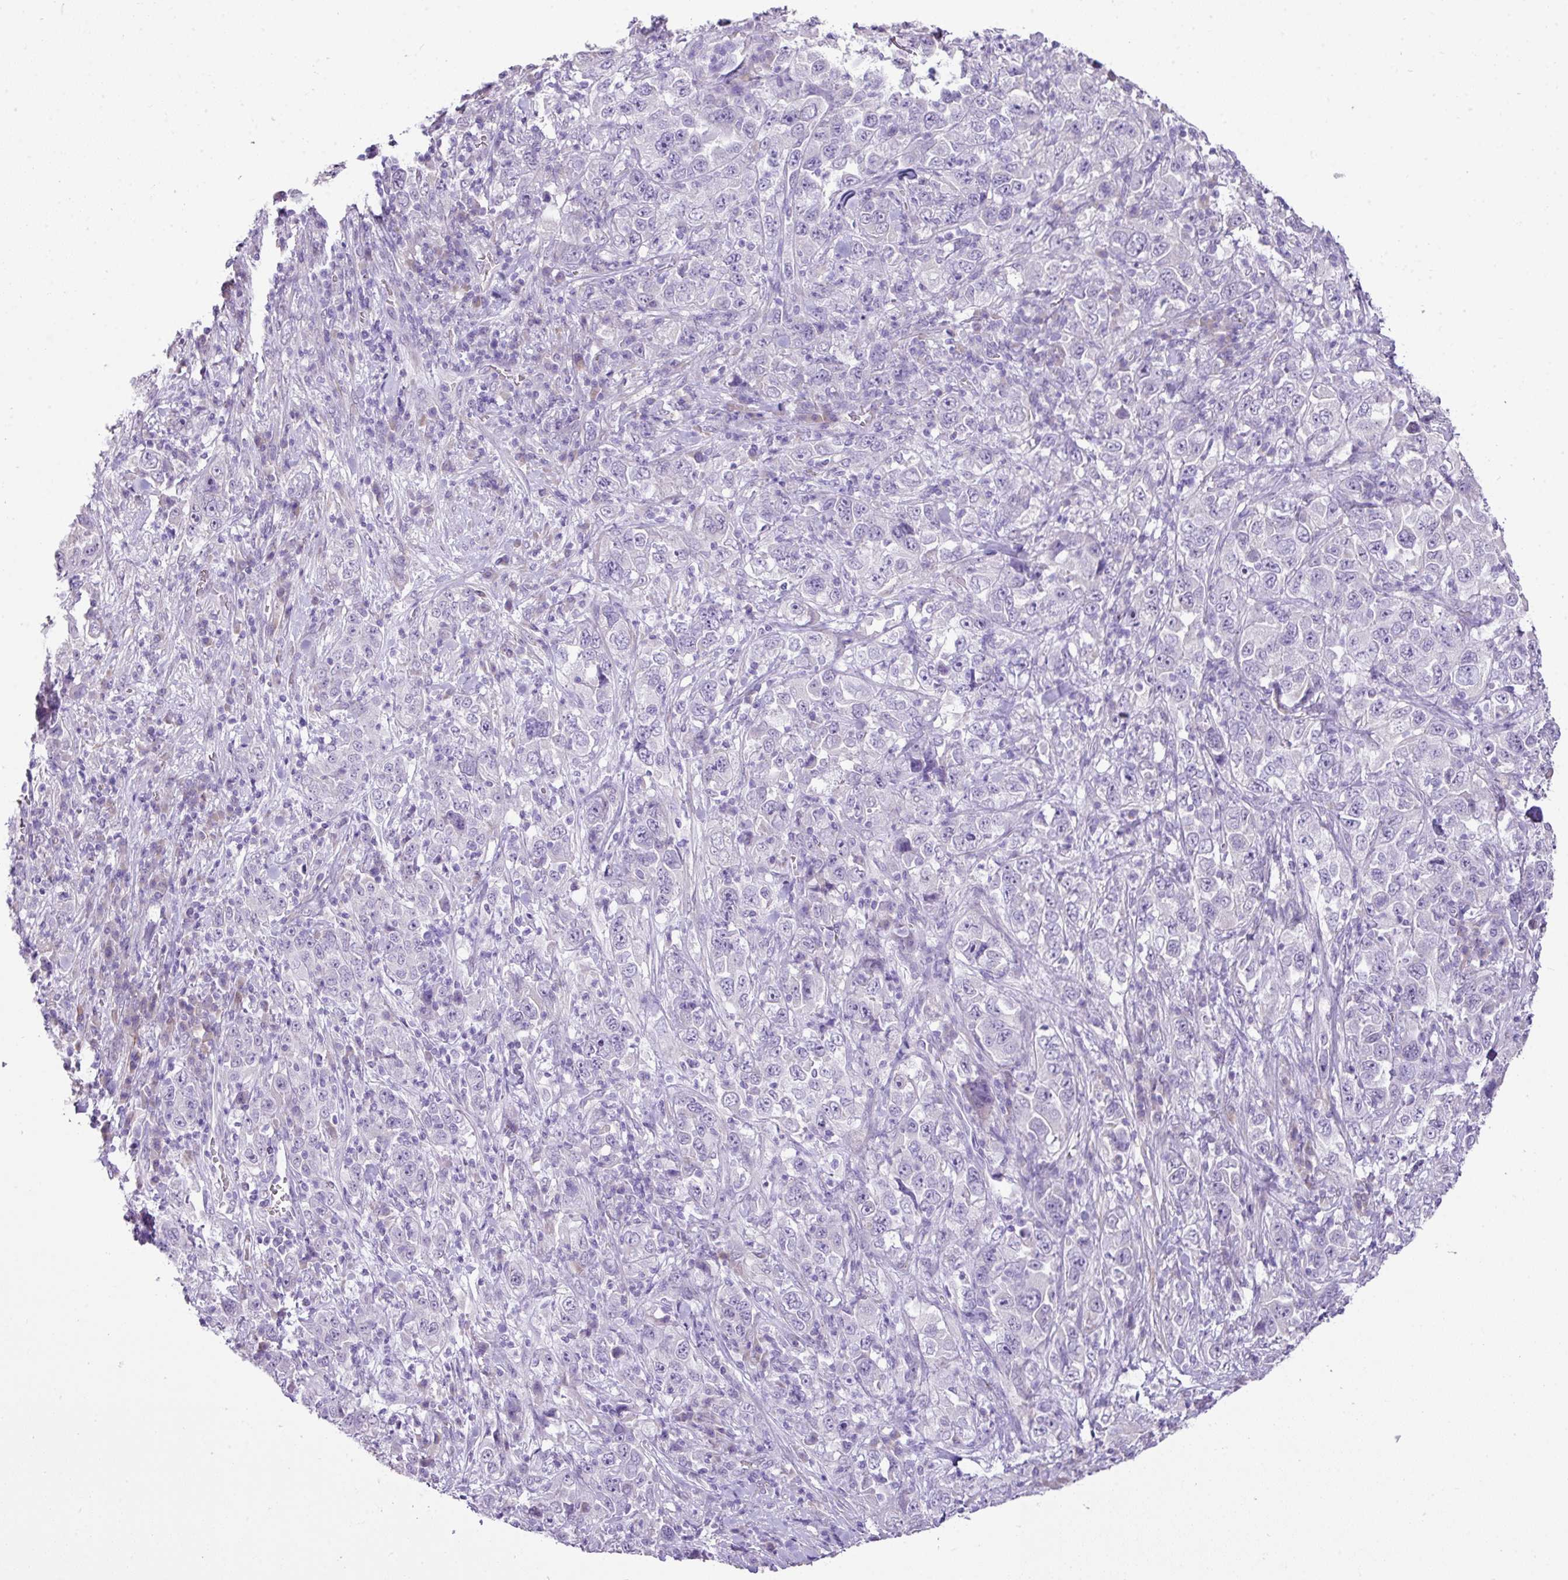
{"staining": {"intensity": "negative", "quantity": "none", "location": "none"}, "tissue": "stomach cancer", "cell_type": "Tumor cells", "image_type": "cancer", "snomed": [{"axis": "morphology", "description": "Normal tissue, NOS"}, {"axis": "morphology", "description": "Adenocarcinoma, NOS"}, {"axis": "topography", "description": "Stomach, upper"}, {"axis": "topography", "description": "Stomach"}], "caption": "The photomicrograph displays no significant staining in tumor cells of stomach cancer (adenocarcinoma). (Stains: DAB (3,3'-diaminobenzidine) immunohistochemistry with hematoxylin counter stain, Microscopy: brightfield microscopy at high magnification).", "gene": "DIP2A", "patient": {"sex": "male", "age": 59}}